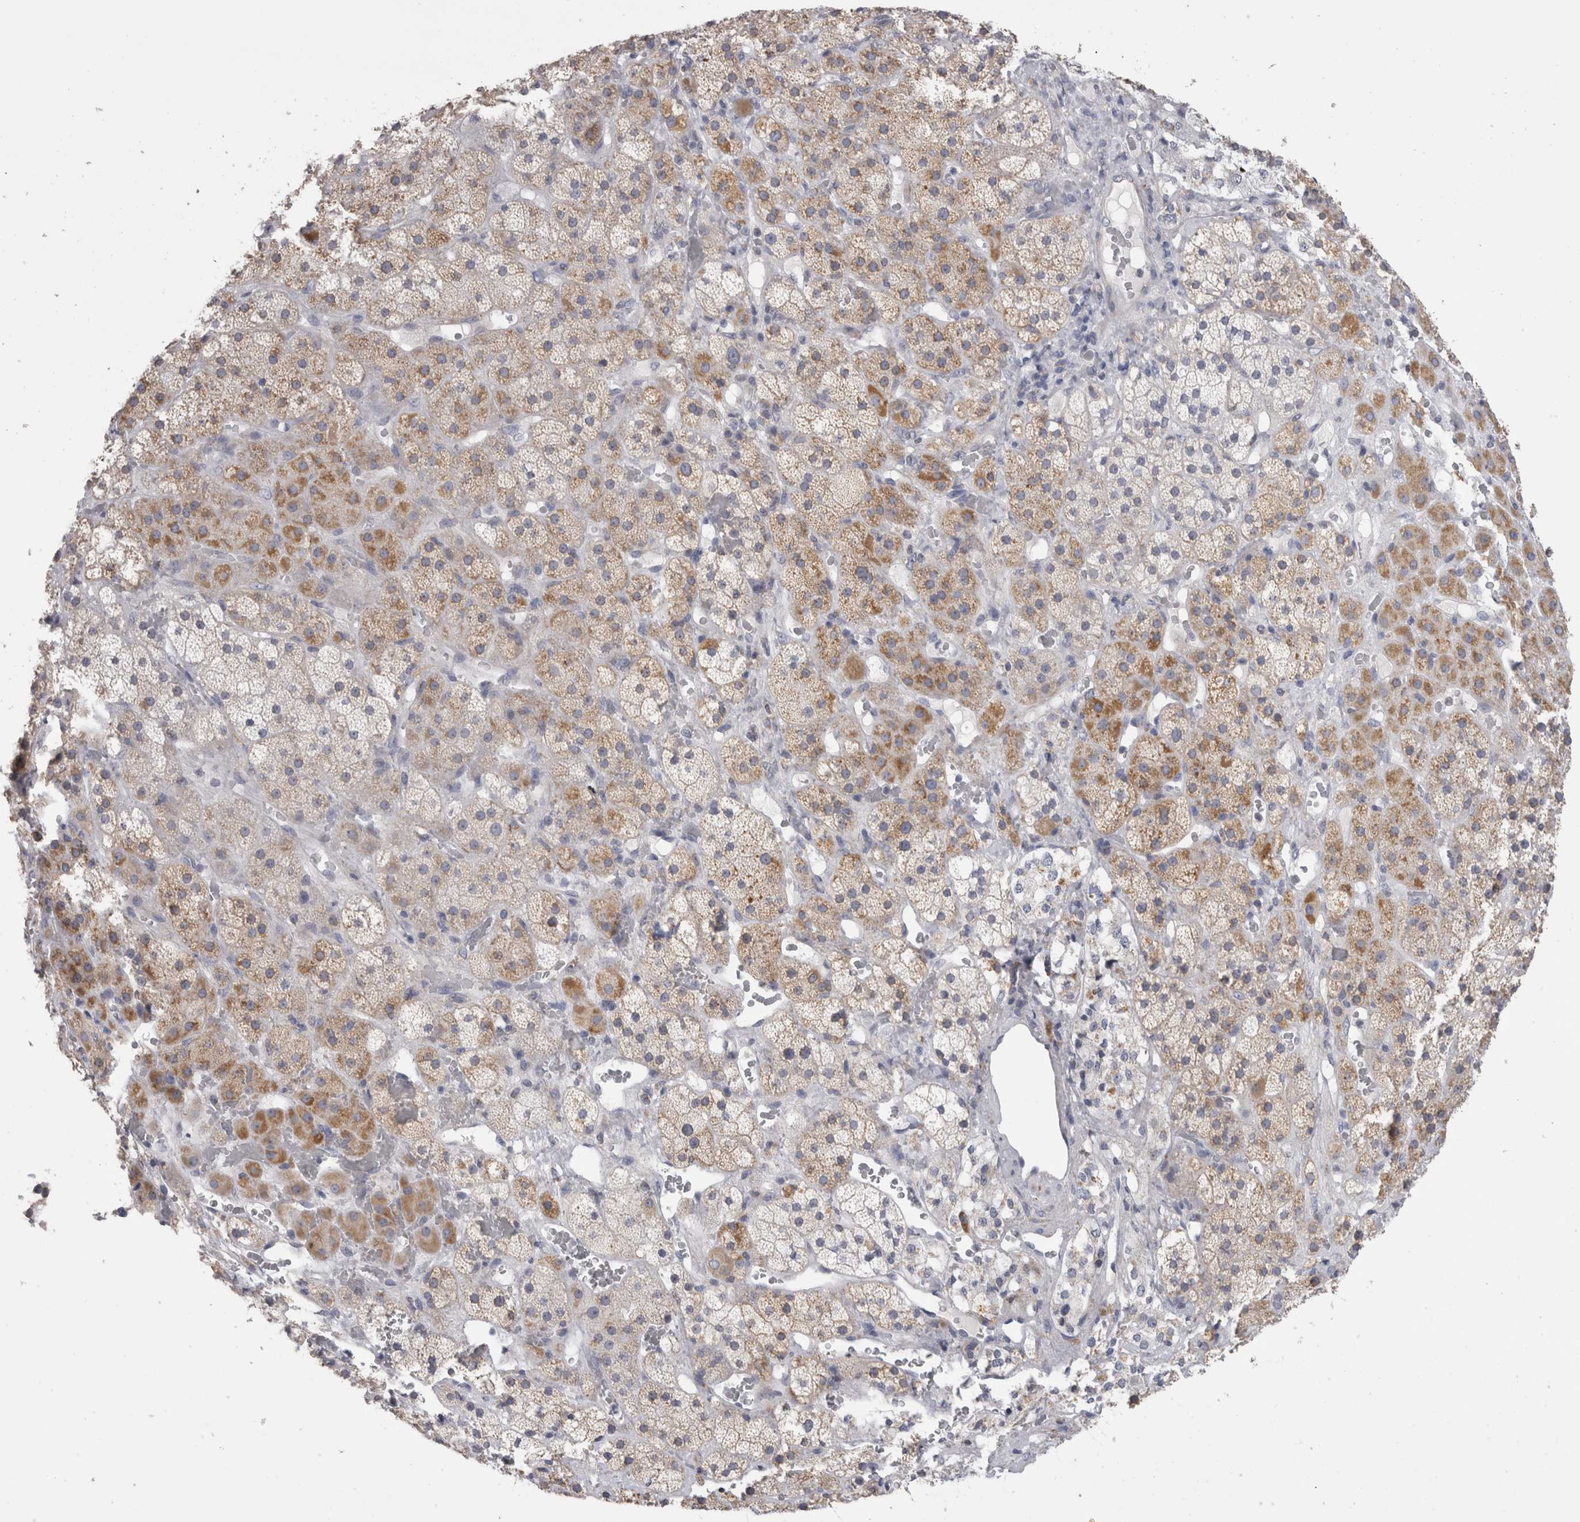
{"staining": {"intensity": "moderate", "quantity": "<25%", "location": "cytoplasmic/membranous"}, "tissue": "adrenal gland", "cell_type": "Glandular cells", "image_type": "normal", "snomed": [{"axis": "morphology", "description": "Normal tissue, NOS"}, {"axis": "topography", "description": "Adrenal gland"}], "caption": "This photomicrograph reveals IHC staining of benign adrenal gland, with low moderate cytoplasmic/membranous staining in approximately <25% of glandular cells.", "gene": "DHRS4", "patient": {"sex": "male", "age": 57}}